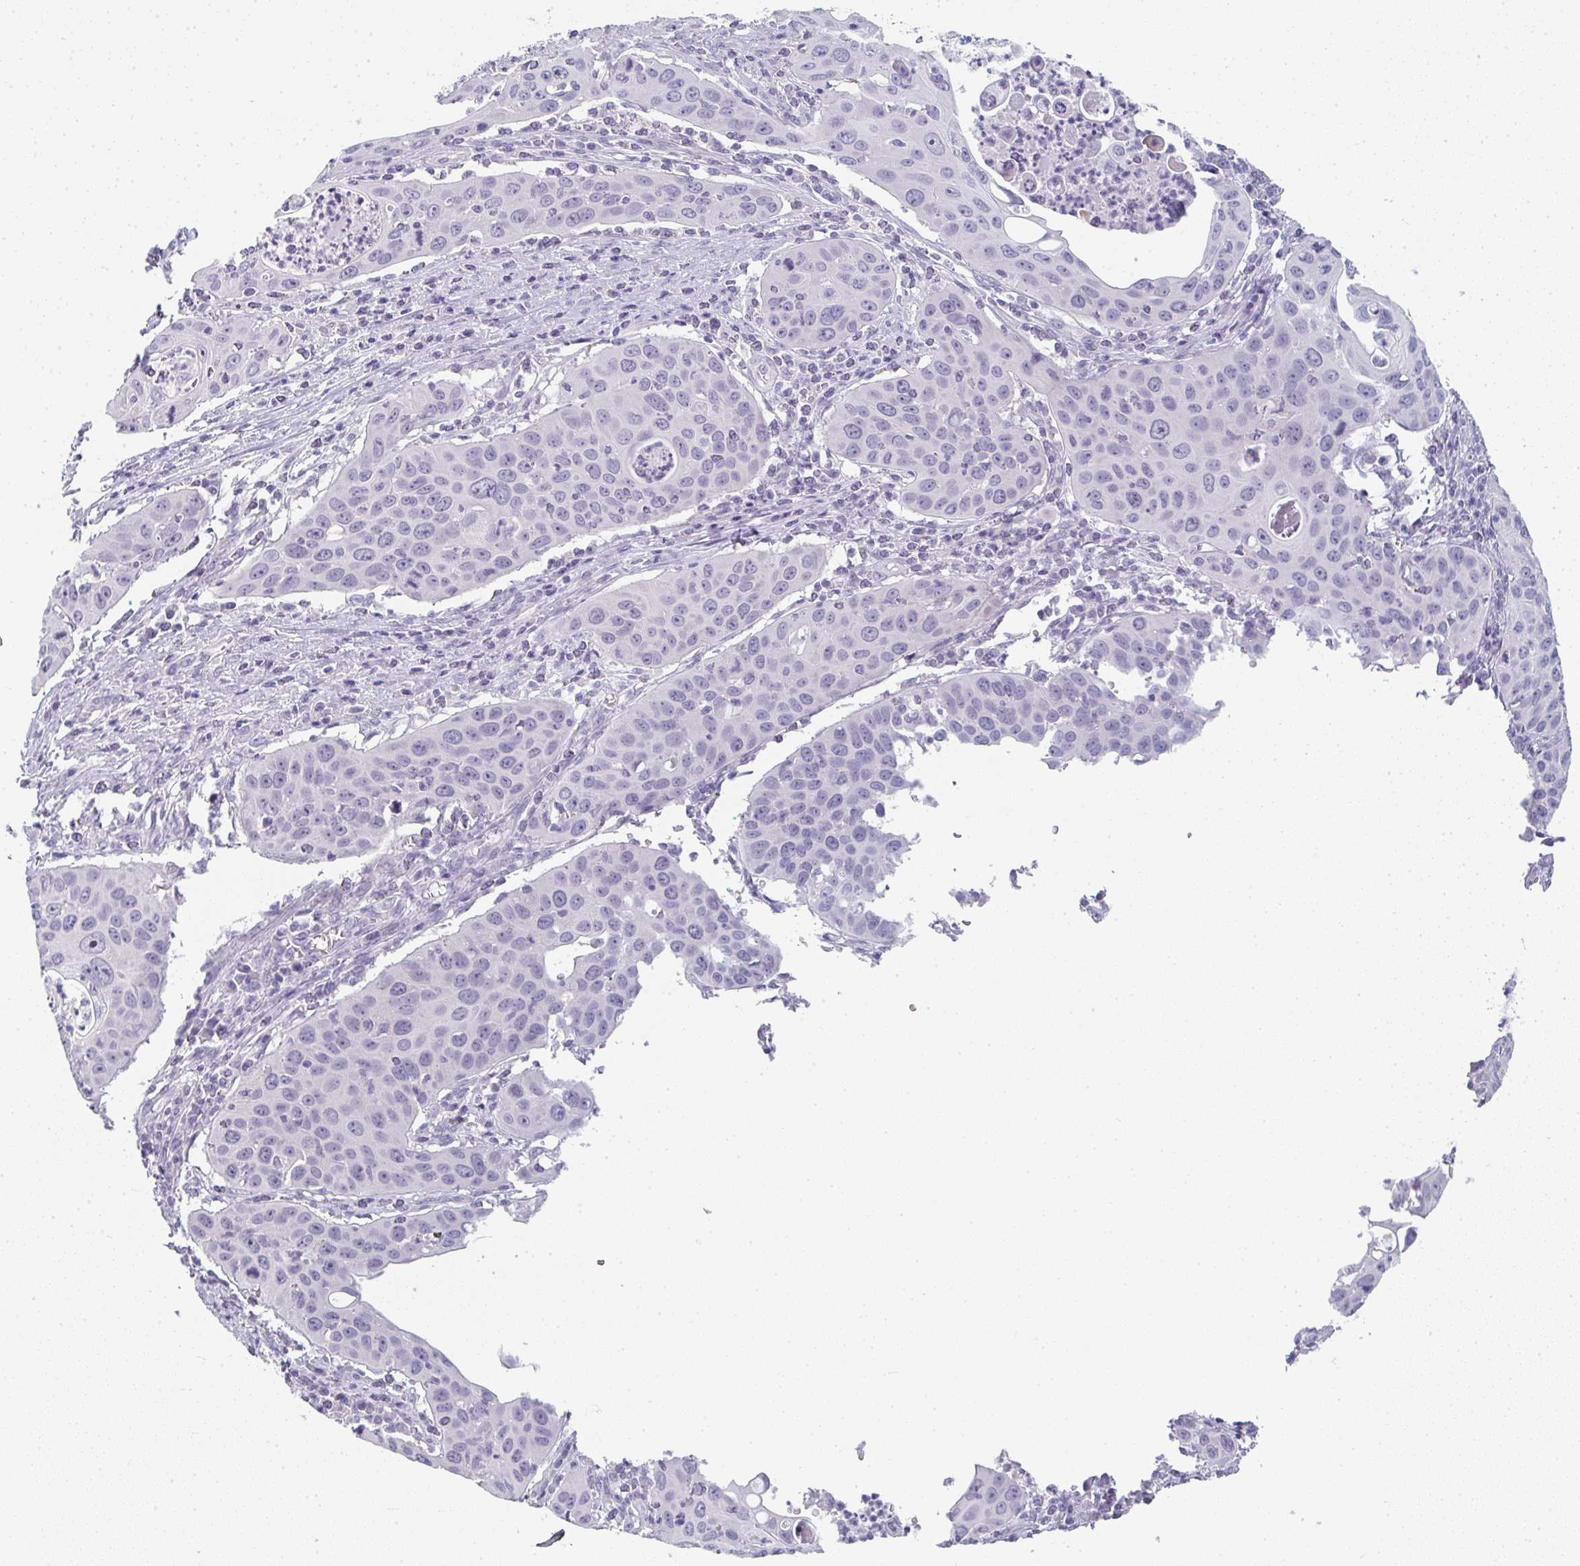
{"staining": {"intensity": "negative", "quantity": "none", "location": "none"}, "tissue": "cervical cancer", "cell_type": "Tumor cells", "image_type": "cancer", "snomed": [{"axis": "morphology", "description": "Squamous cell carcinoma, NOS"}, {"axis": "topography", "description": "Cervix"}], "caption": "Histopathology image shows no protein staining in tumor cells of cervical cancer (squamous cell carcinoma) tissue.", "gene": "NEU2", "patient": {"sex": "female", "age": 36}}